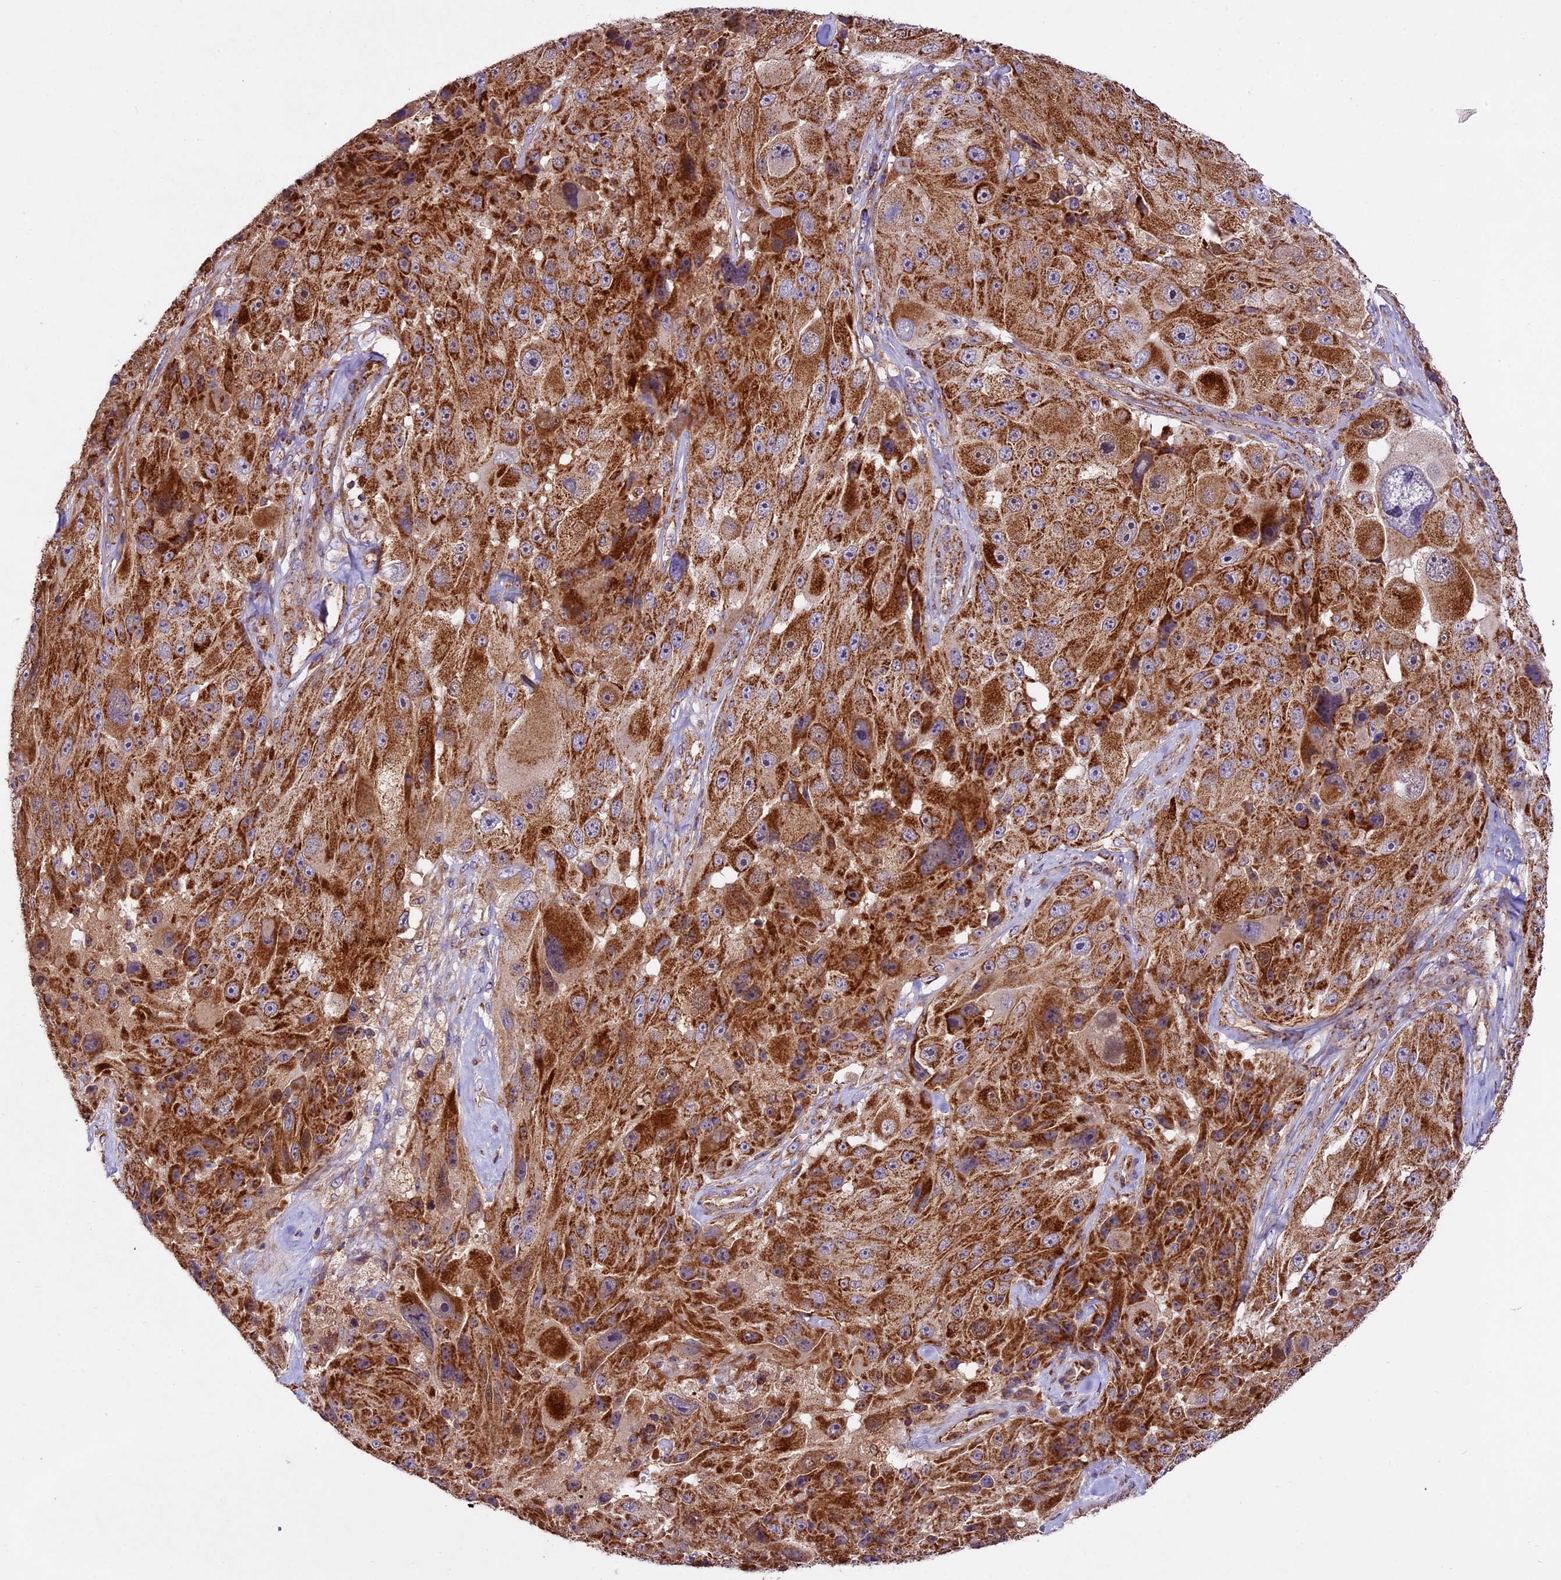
{"staining": {"intensity": "strong", "quantity": ">75%", "location": "cytoplasmic/membranous"}, "tissue": "melanoma", "cell_type": "Tumor cells", "image_type": "cancer", "snomed": [{"axis": "morphology", "description": "Malignant melanoma, Metastatic site"}, {"axis": "topography", "description": "Lymph node"}], "caption": "Tumor cells exhibit high levels of strong cytoplasmic/membranous staining in about >75% of cells in malignant melanoma (metastatic site). (IHC, brightfield microscopy, high magnification).", "gene": "NDUFA8", "patient": {"sex": "male", "age": 62}}